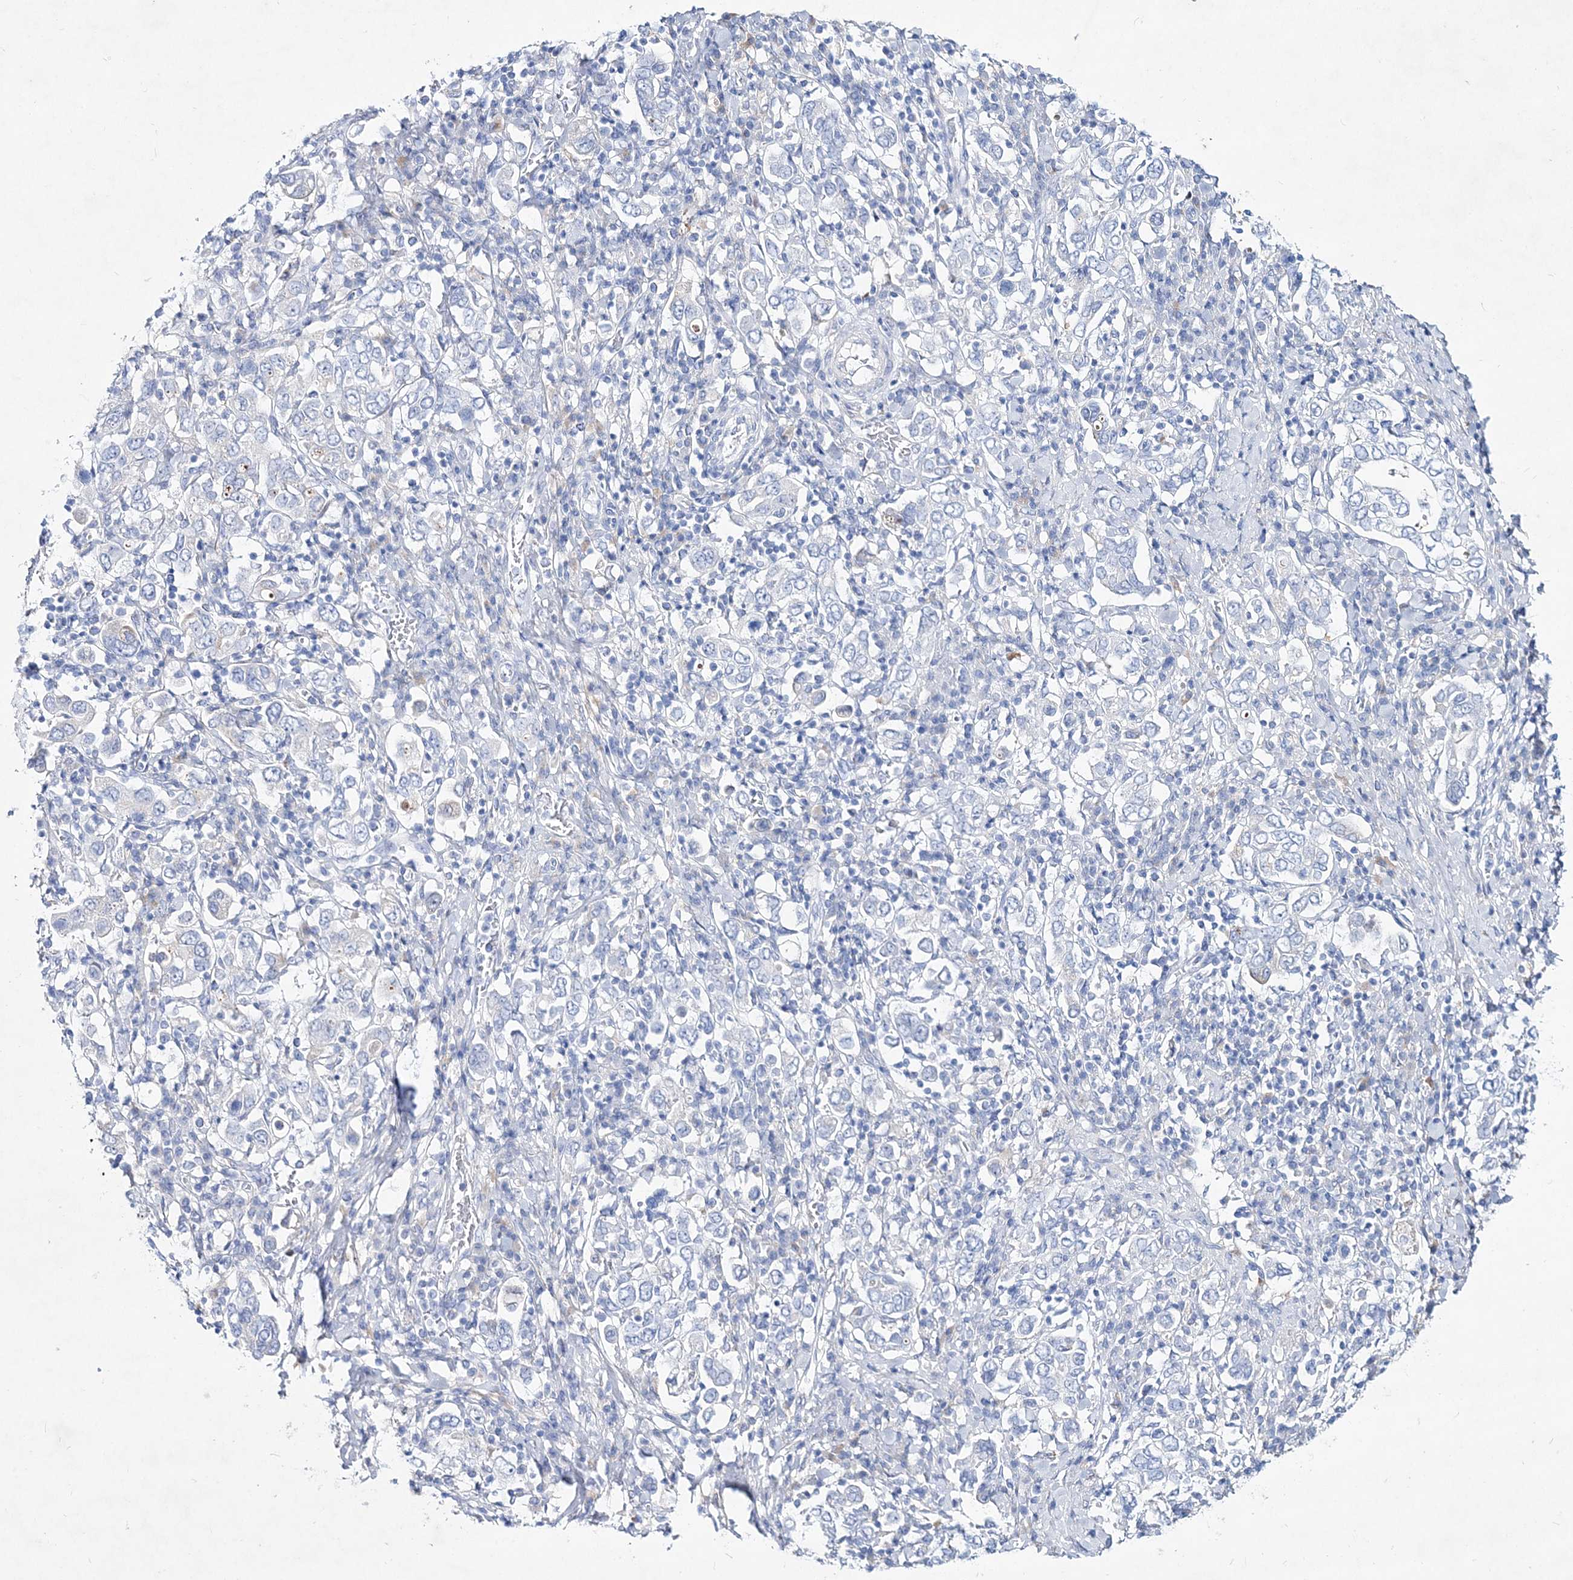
{"staining": {"intensity": "negative", "quantity": "none", "location": "none"}, "tissue": "stomach cancer", "cell_type": "Tumor cells", "image_type": "cancer", "snomed": [{"axis": "morphology", "description": "Adenocarcinoma, NOS"}, {"axis": "topography", "description": "Stomach, upper"}], "caption": "There is no significant expression in tumor cells of stomach cancer (adenocarcinoma).", "gene": "SPINK7", "patient": {"sex": "male", "age": 62}}